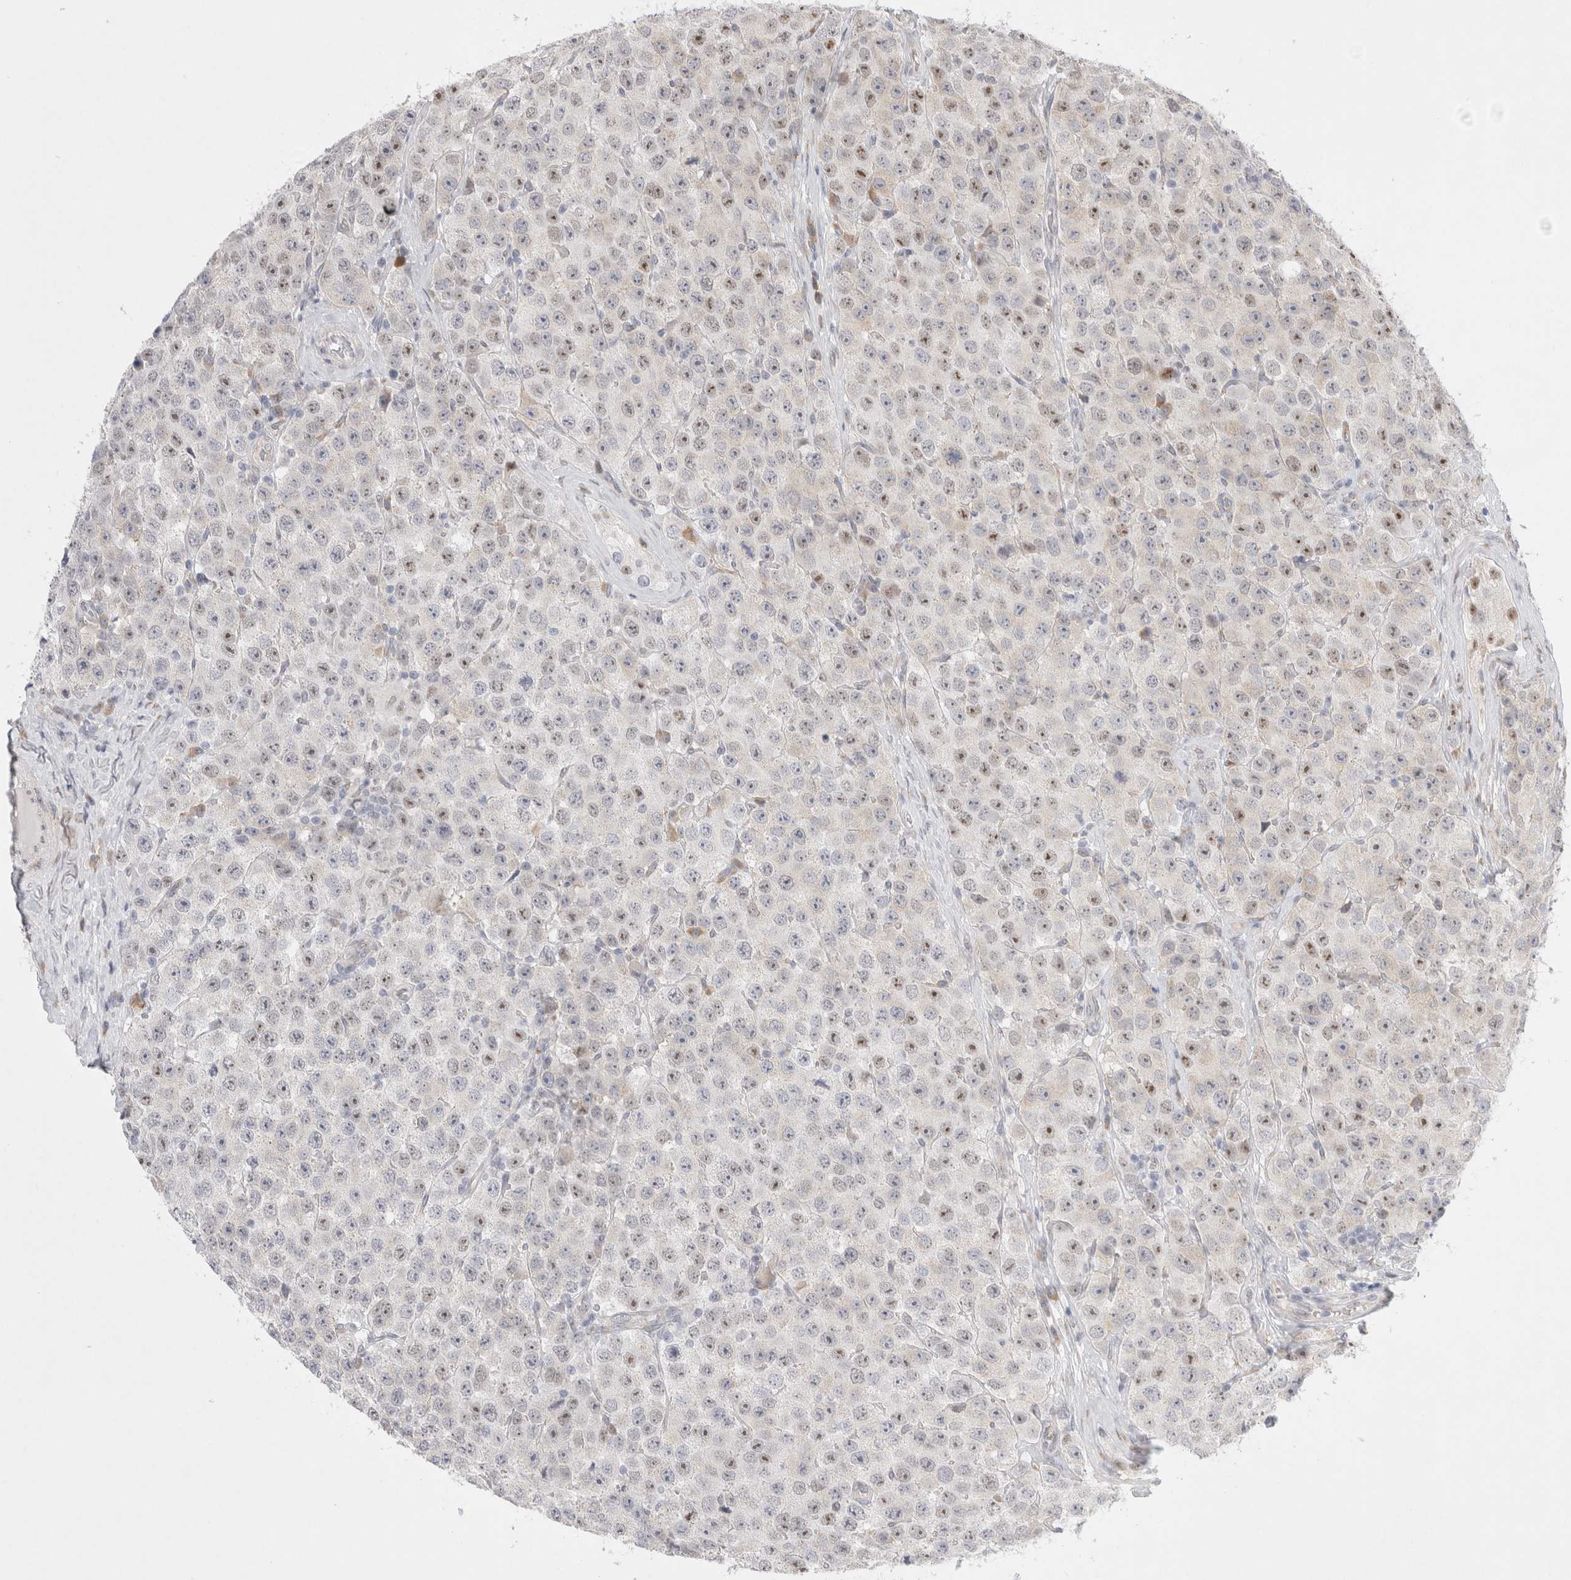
{"staining": {"intensity": "moderate", "quantity": "<25%", "location": "nuclear"}, "tissue": "testis cancer", "cell_type": "Tumor cells", "image_type": "cancer", "snomed": [{"axis": "morphology", "description": "Seminoma, NOS"}, {"axis": "morphology", "description": "Carcinoma, Embryonal, NOS"}, {"axis": "topography", "description": "Testis"}], "caption": "Immunohistochemistry (IHC) of human testis cancer (embryonal carcinoma) reveals low levels of moderate nuclear positivity in about <25% of tumor cells. Nuclei are stained in blue.", "gene": "TRMT1L", "patient": {"sex": "male", "age": 28}}